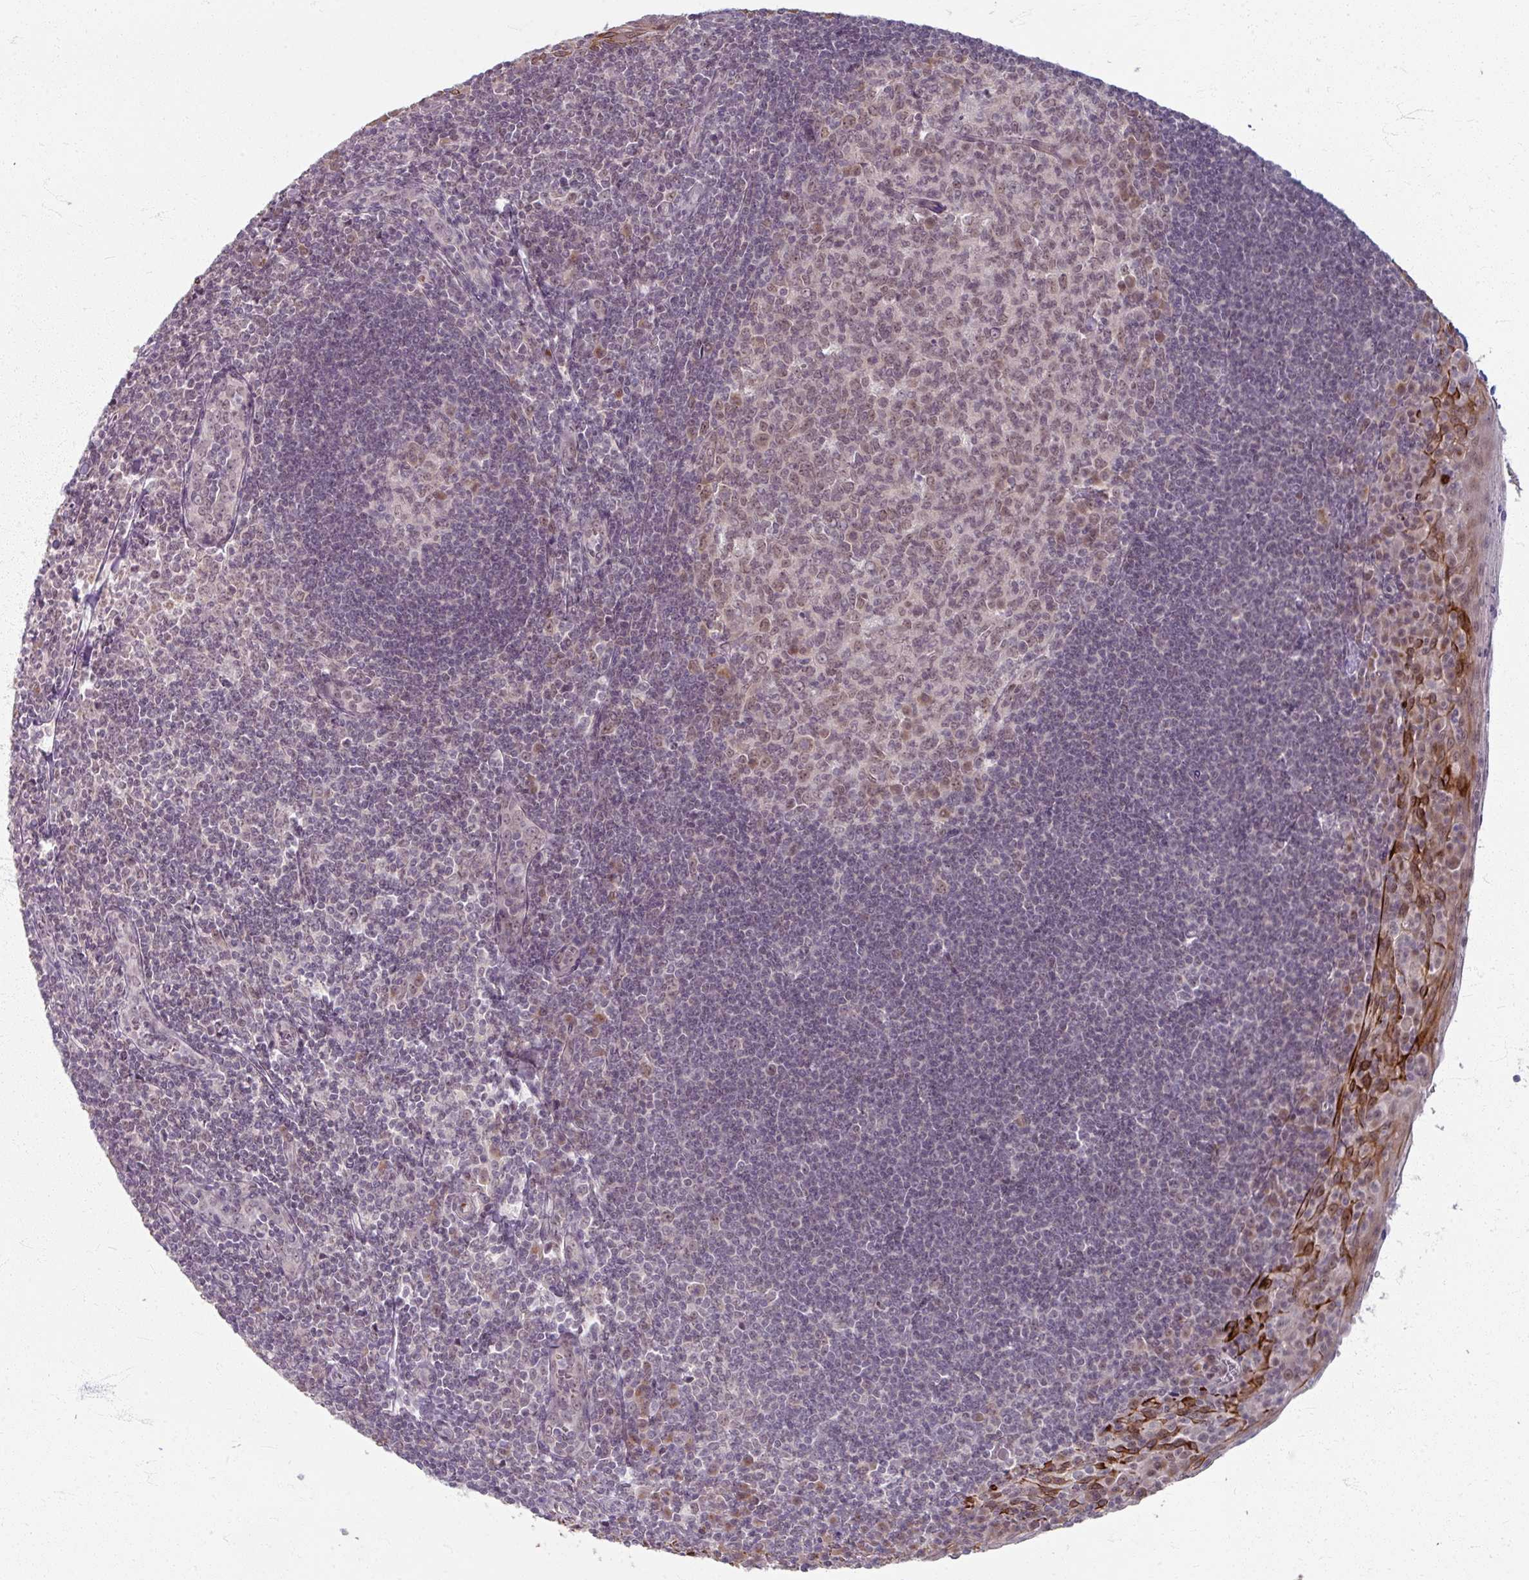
{"staining": {"intensity": "weak", "quantity": ">75%", "location": "cytoplasmic/membranous"}, "tissue": "tonsil", "cell_type": "Germinal center cells", "image_type": "normal", "snomed": [{"axis": "morphology", "description": "Normal tissue, NOS"}, {"axis": "topography", "description": "Tonsil"}], "caption": "Immunohistochemical staining of normal tonsil demonstrates low levels of weak cytoplasmic/membranous expression in about >75% of germinal center cells.", "gene": "KMT5C", "patient": {"sex": "male", "age": 27}}